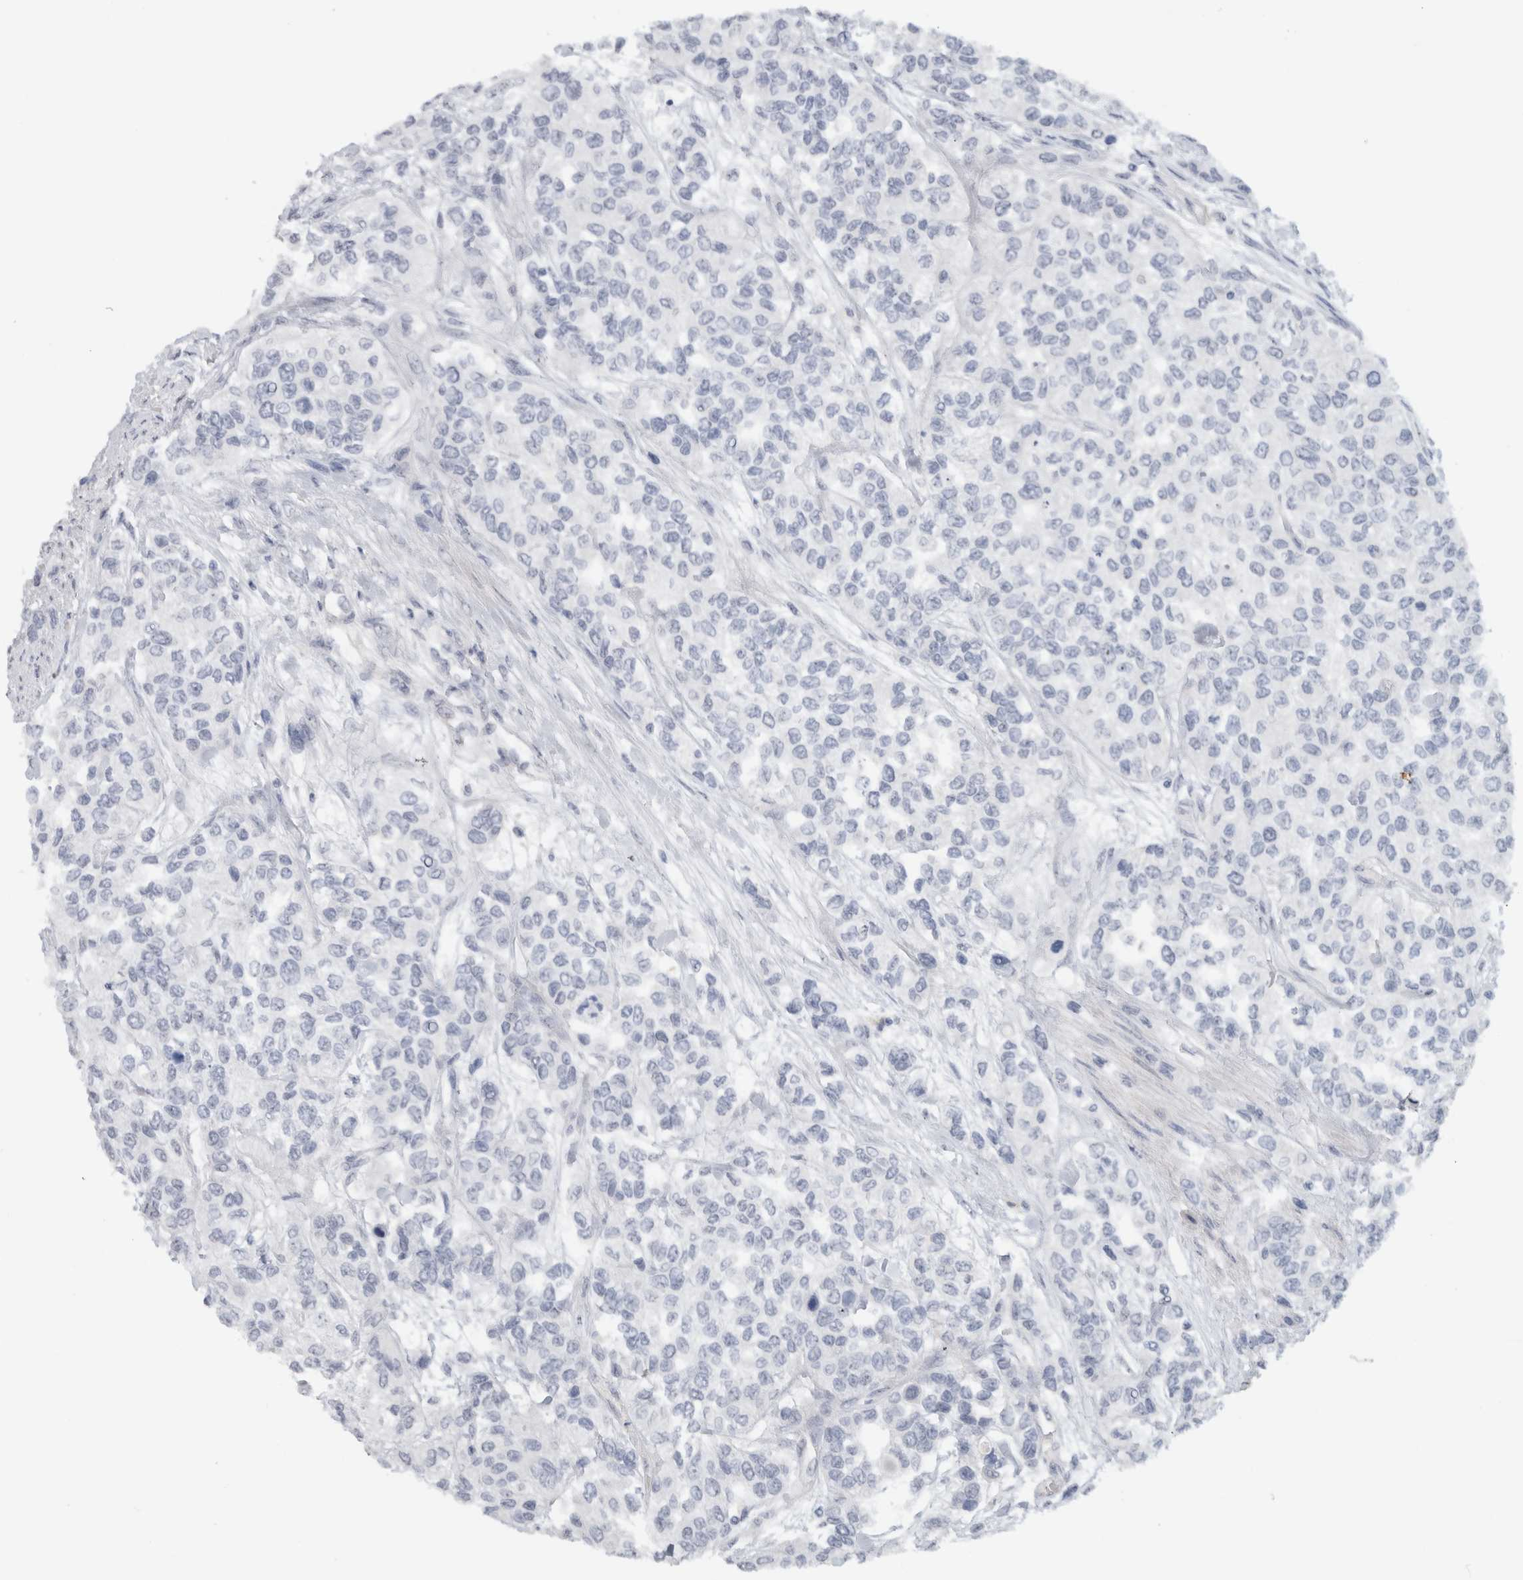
{"staining": {"intensity": "negative", "quantity": "none", "location": "none"}, "tissue": "urothelial cancer", "cell_type": "Tumor cells", "image_type": "cancer", "snomed": [{"axis": "morphology", "description": "Urothelial carcinoma, High grade"}, {"axis": "topography", "description": "Urinary bladder"}], "caption": "The histopathology image shows no staining of tumor cells in urothelial carcinoma (high-grade).", "gene": "FMR1NB", "patient": {"sex": "female", "age": 56}}